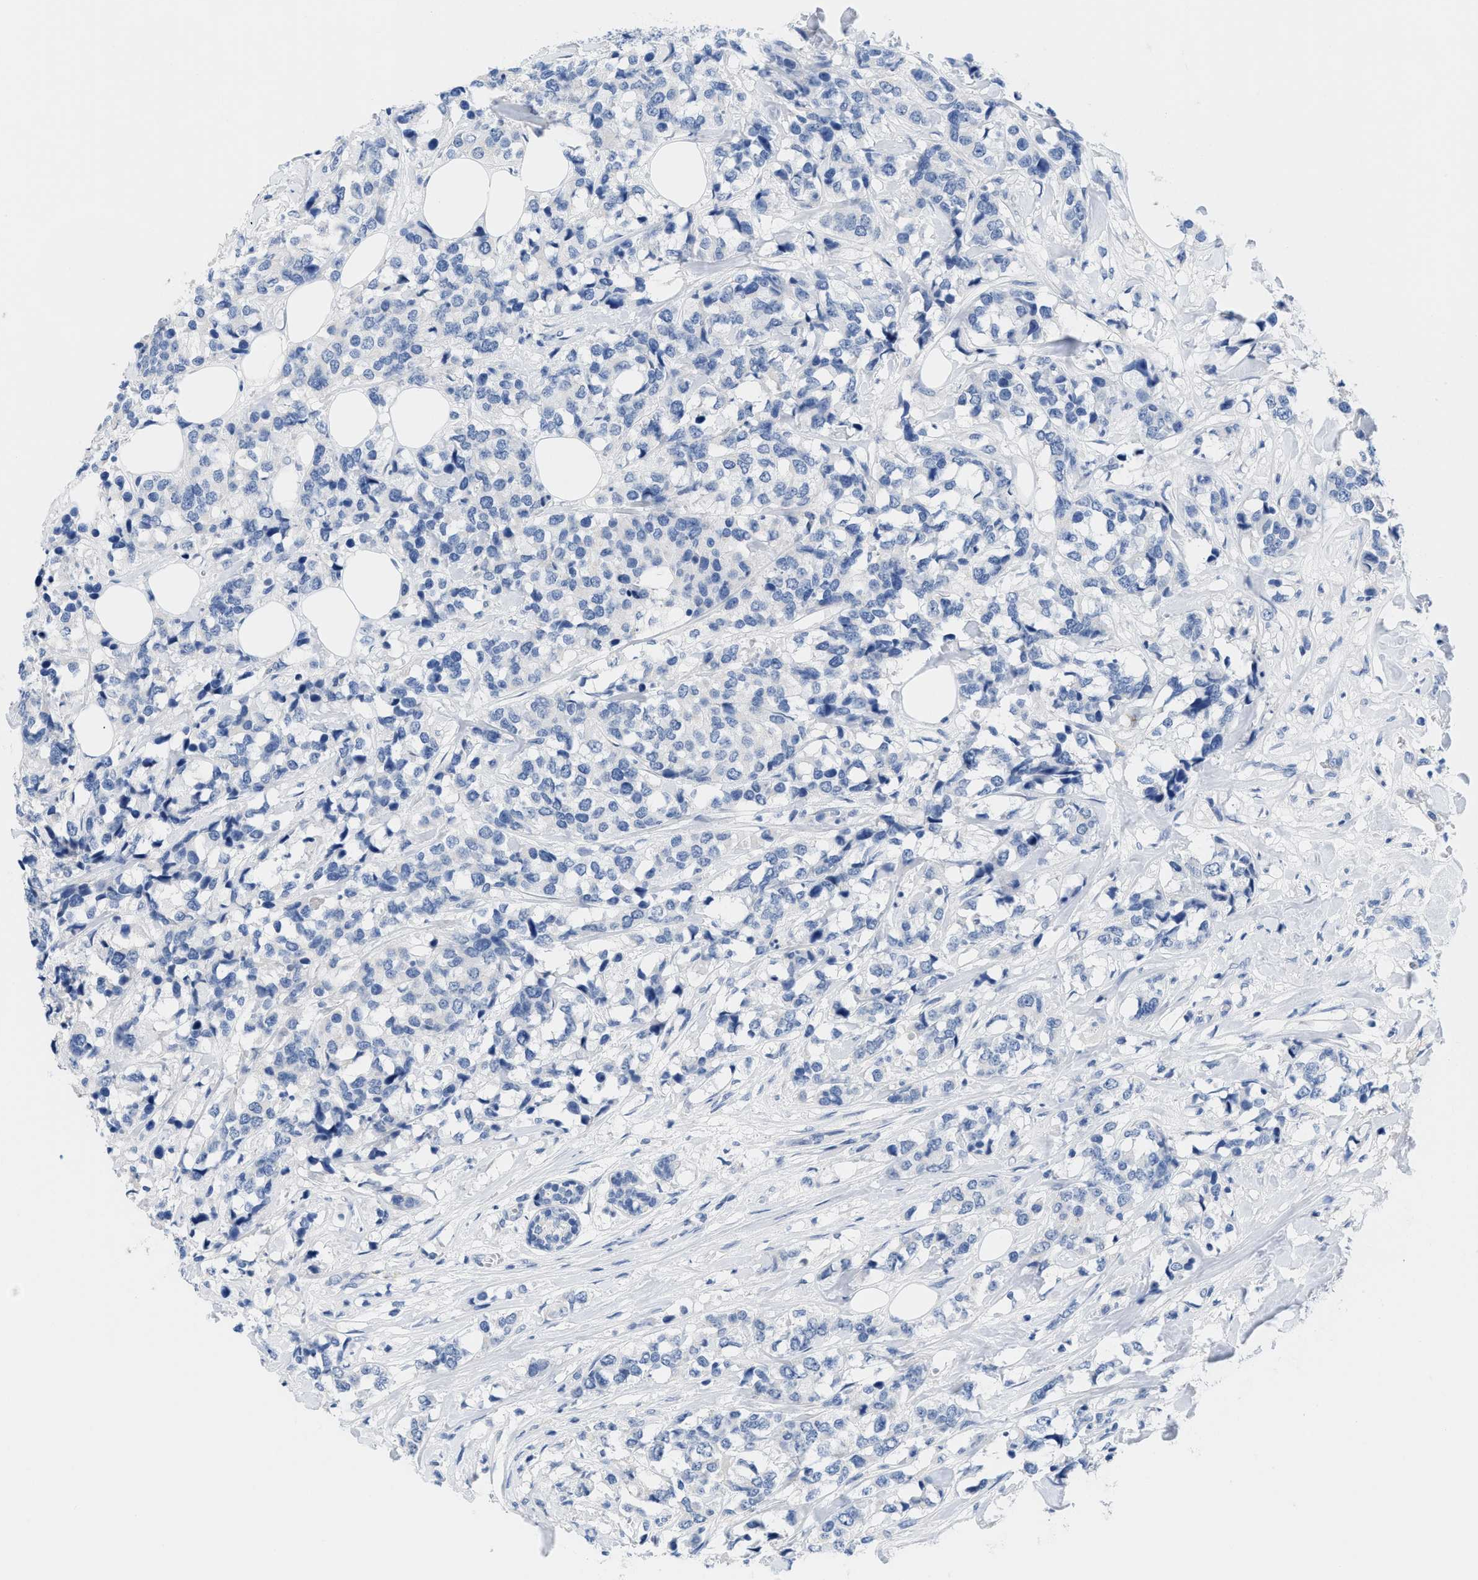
{"staining": {"intensity": "negative", "quantity": "none", "location": "none"}, "tissue": "breast cancer", "cell_type": "Tumor cells", "image_type": "cancer", "snomed": [{"axis": "morphology", "description": "Lobular carcinoma"}, {"axis": "topography", "description": "Breast"}], "caption": "Immunohistochemistry micrograph of neoplastic tissue: human breast lobular carcinoma stained with DAB exhibits no significant protein staining in tumor cells. The staining is performed using DAB brown chromogen with nuclei counter-stained in using hematoxylin.", "gene": "CR1", "patient": {"sex": "female", "age": 59}}